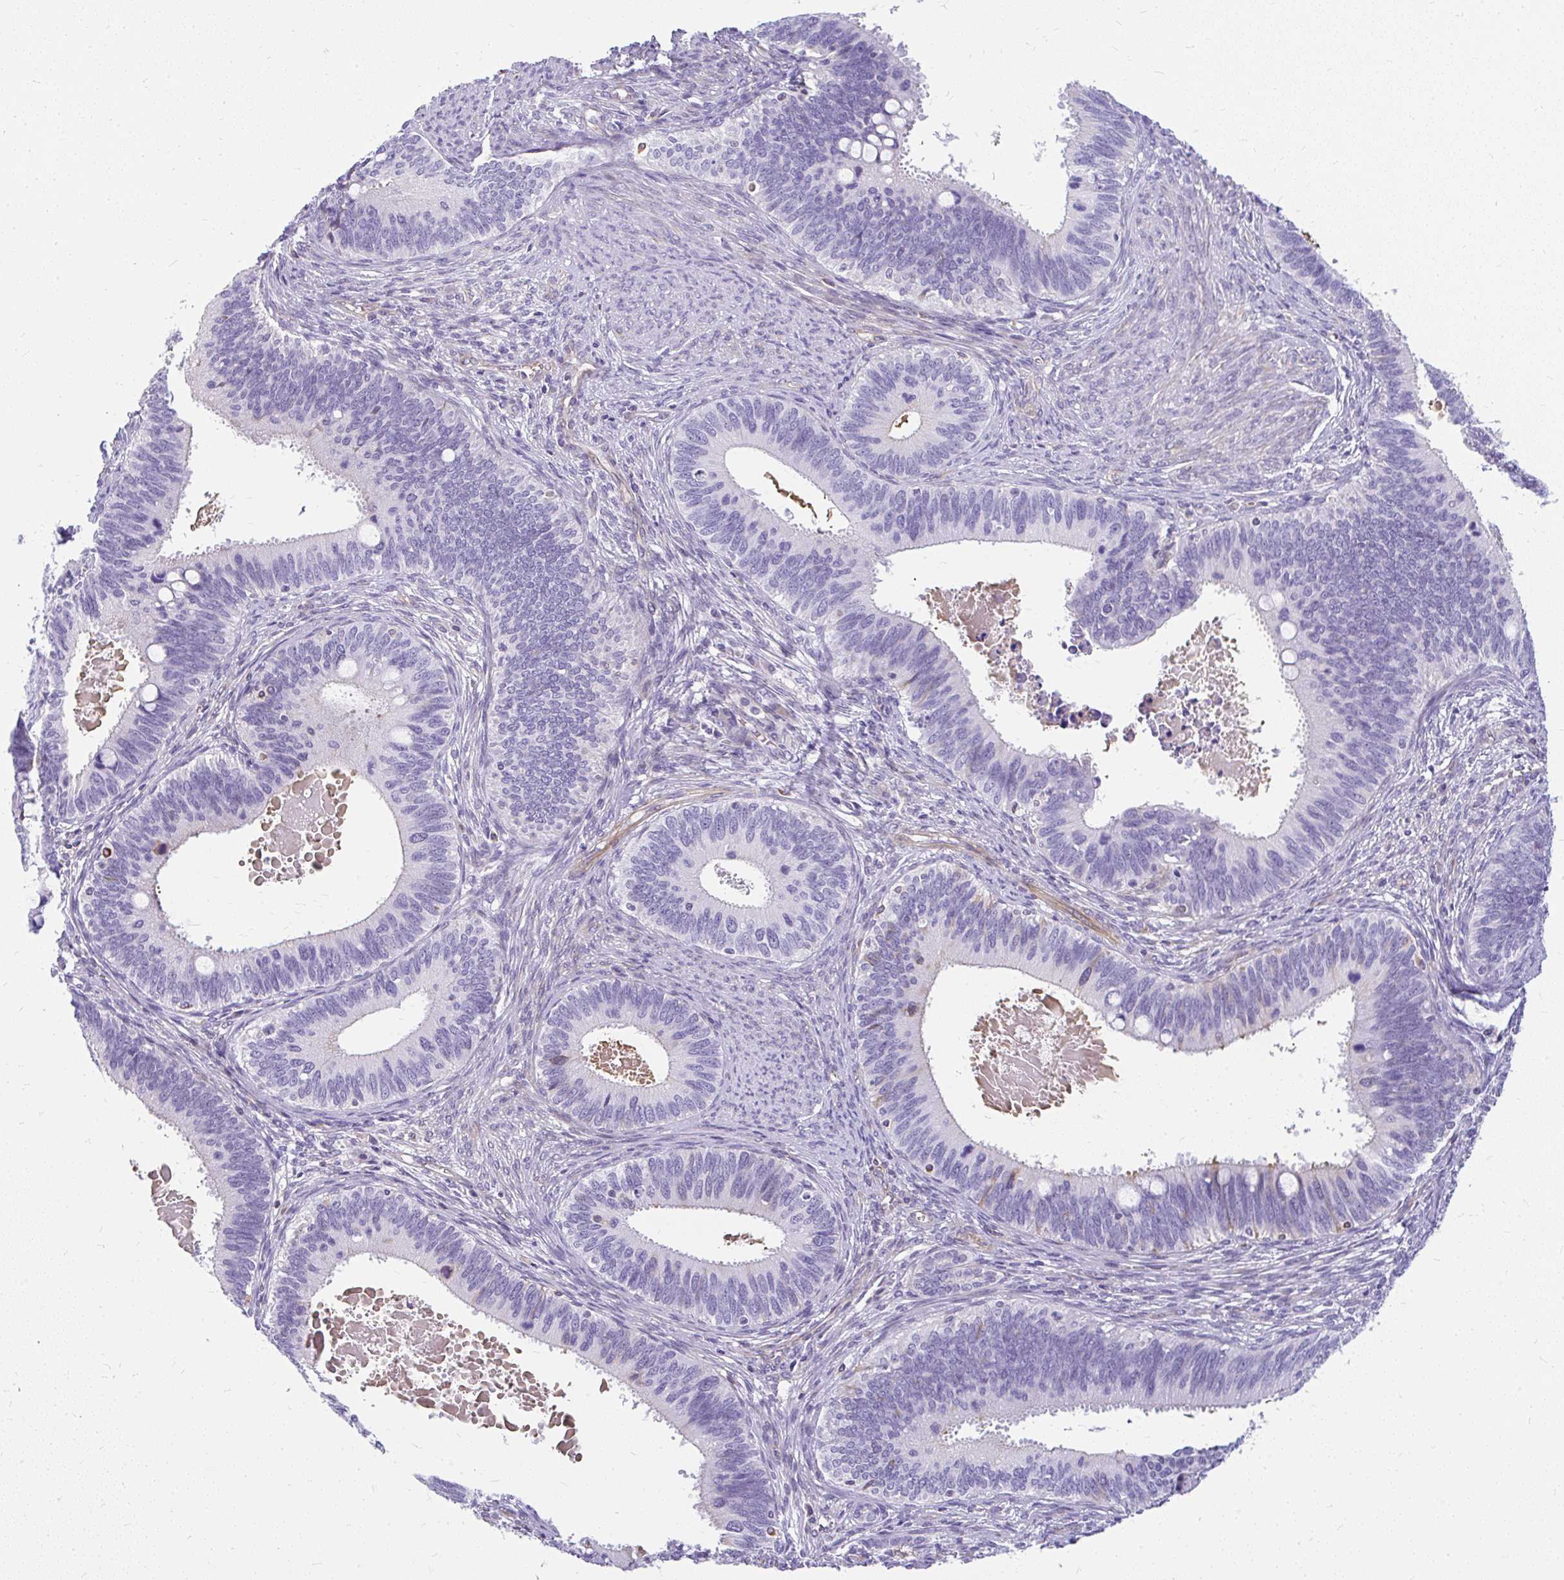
{"staining": {"intensity": "negative", "quantity": "none", "location": "none"}, "tissue": "cervical cancer", "cell_type": "Tumor cells", "image_type": "cancer", "snomed": [{"axis": "morphology", "description": "Adenocarcinoma, NOS"}, {"axis": "topography", "description": "Cervix"}], "caption": "Micrograph shows no significant protein positivity in tumor cells of cervical cancer (adenocarcinoma).", "gene": "FAM83C", "patient": {"sex": "female", "age": 42}}